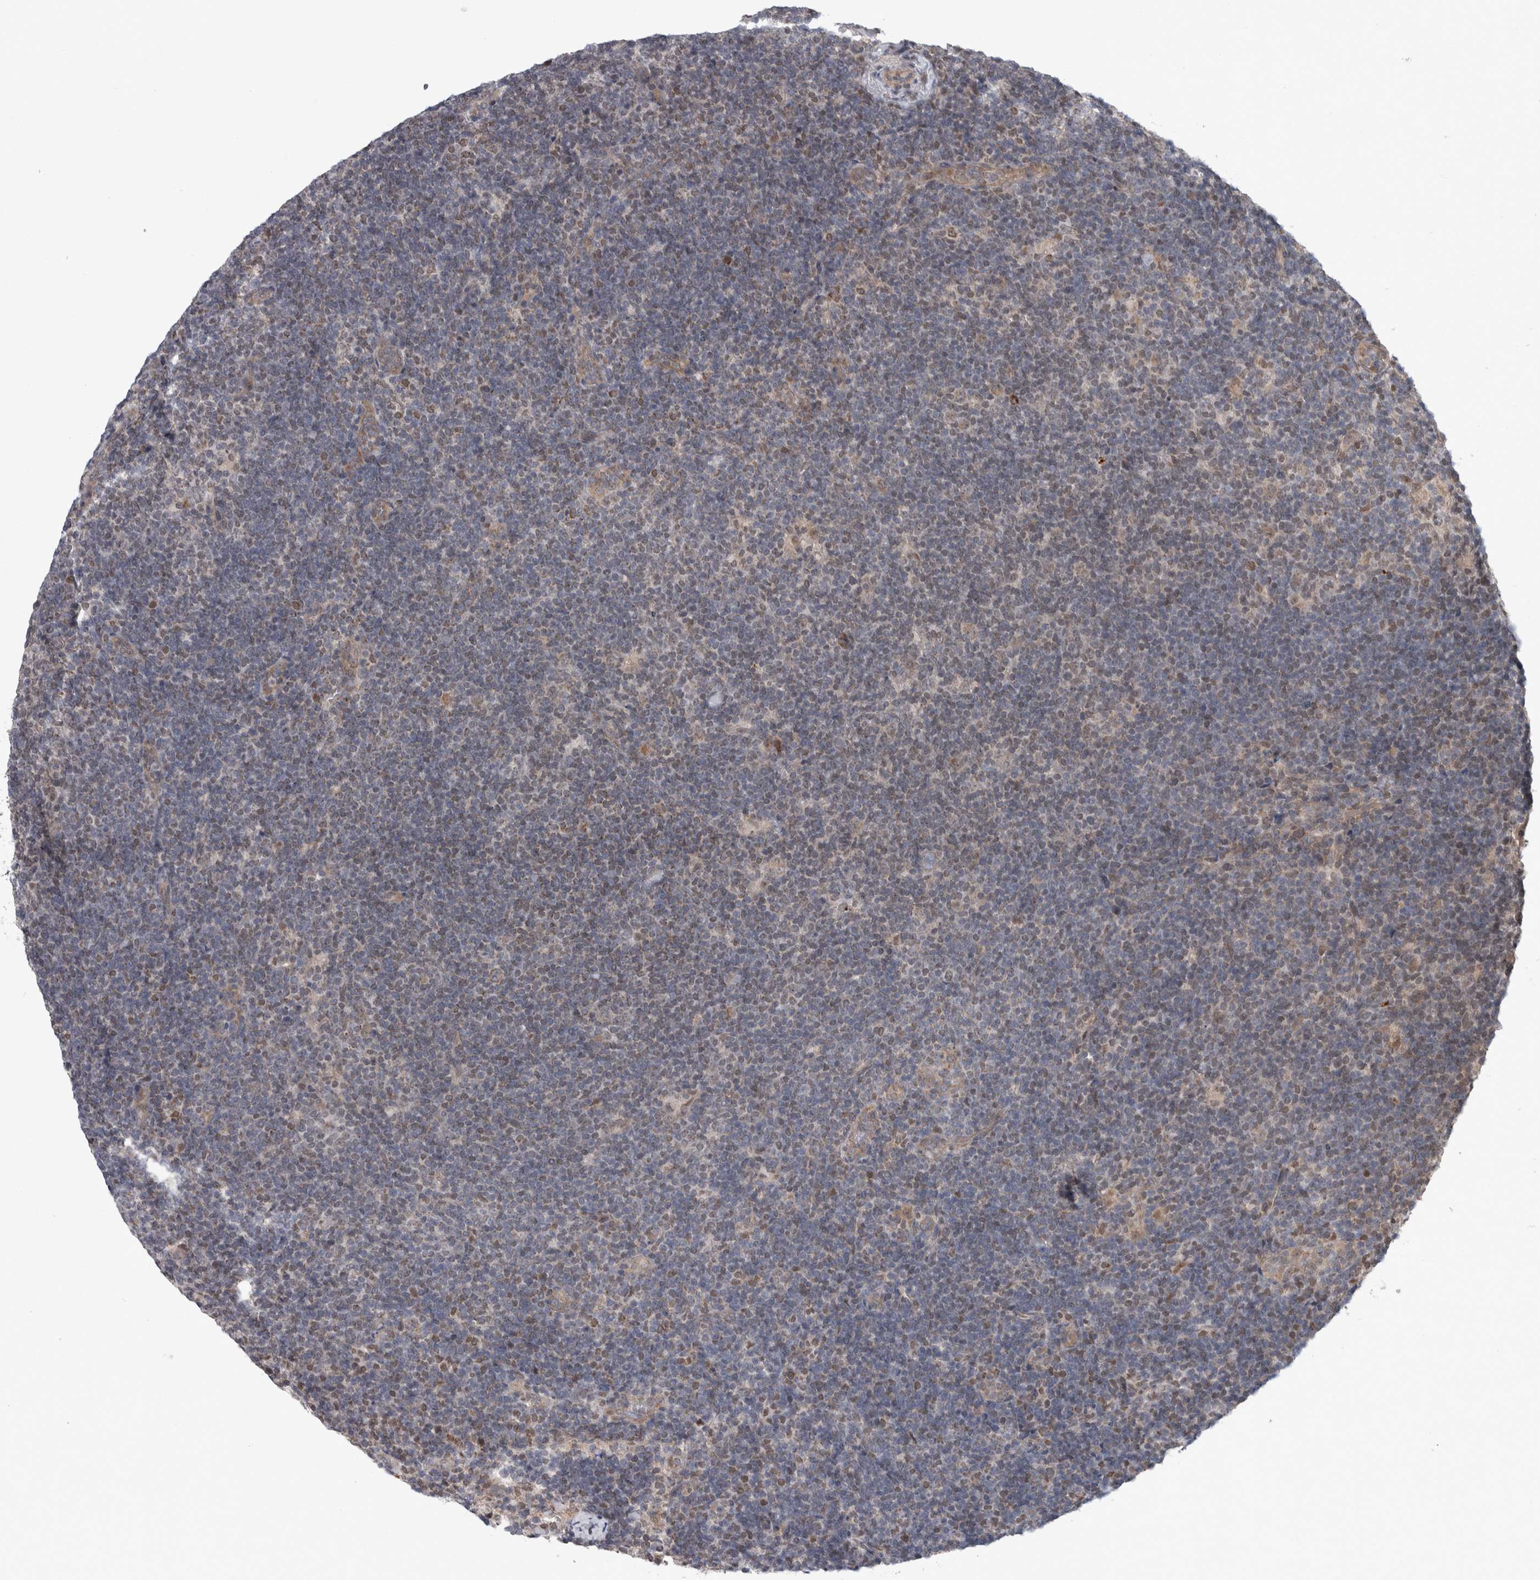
{"staining": {"intensity": "weak", "quantity": "<25%", "location": "cytoplasmic/membranous"}, "tissue": "lymphoma", "cell_type": "Tumor cells", "image_type": "cancer", "snomed": [{"axis": "morphology", "description": "Hodgkin's disease, NOS"}, {"axis": "topography", "description": "Lymph node"}], "caption": "DAB (3,3'-diaminobenzidine) immunohistochemical staining of human Hodgkin's disease reveals no significant expression in tumor cells.", "gene": "CWC27", "patient": {"sex": "female", "age": 57}}